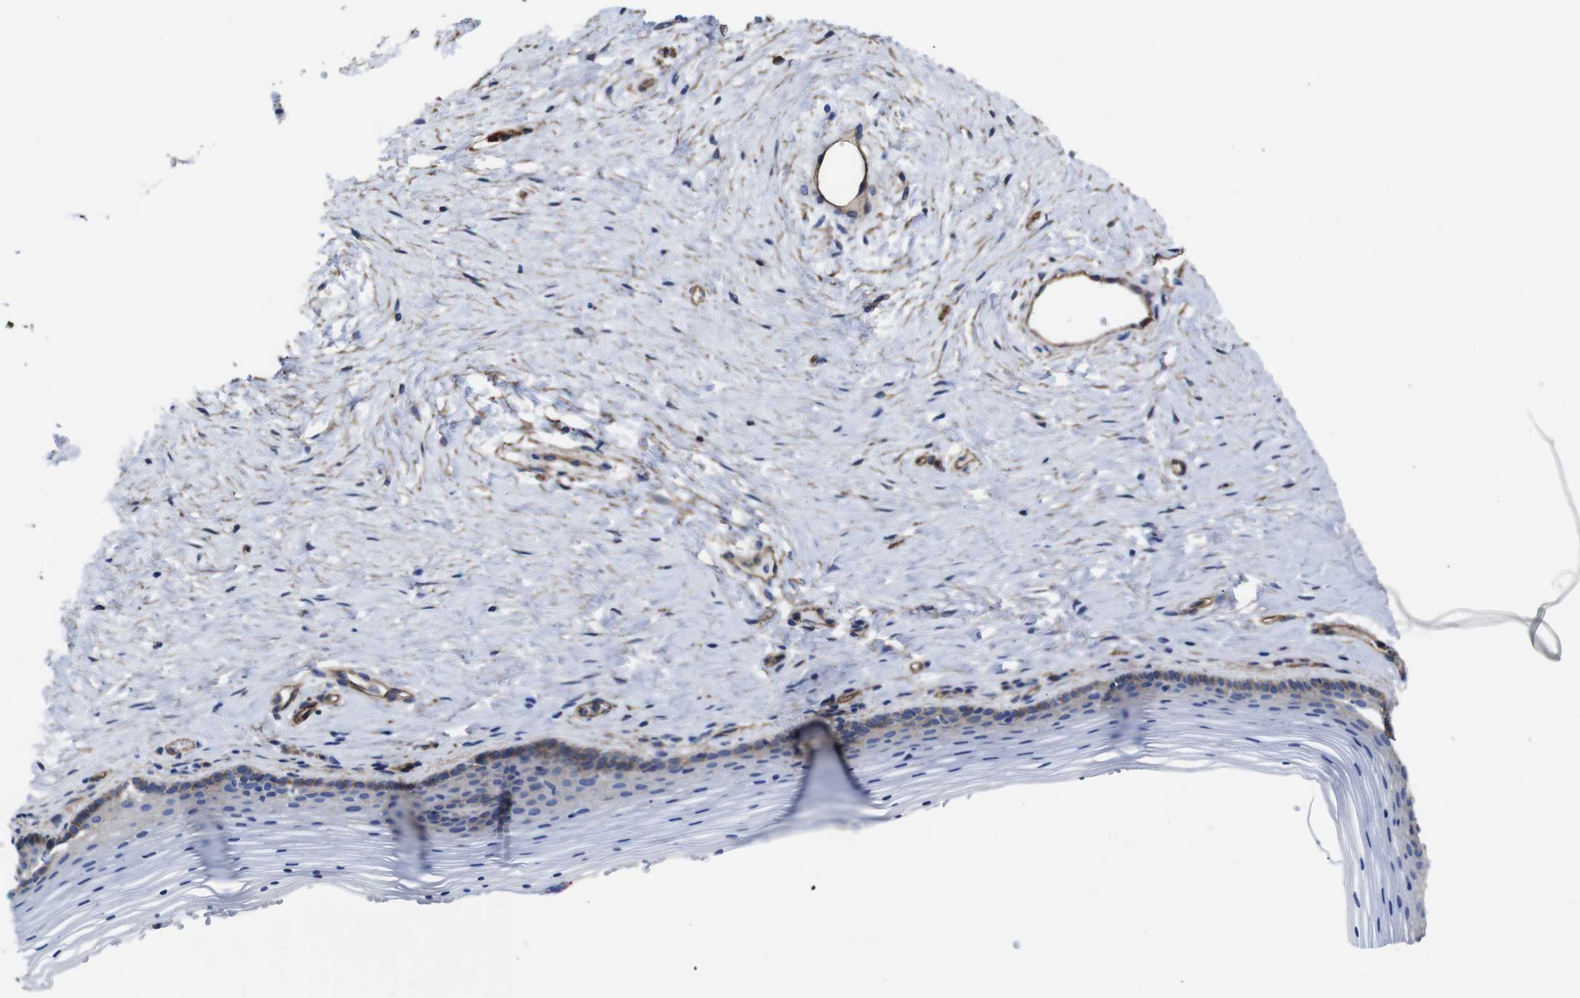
{"staining": {"intensity": "moderate", "quantity": "<25%", "location": "cytoplasmic/membranous"}, "tissue": "vagina", "cell_type": "Squamous epithelial cells", "image_type": "normal", "snomed": [{"axis": "morphology", "description": "Normal tissue, NOS"}, {"axis": "topography", "description": "Vagina"}], "caption": "Brown immunohistochemical staining in benign human vagina shows moderate cytoplasmic/membranous staining in about <25% of squamous epithelial cells. (Brightfield microscopy of DAB IHC at high magnification).", "gene": "SPTBN1", "patient": {"sex": "female", "age": 32}}